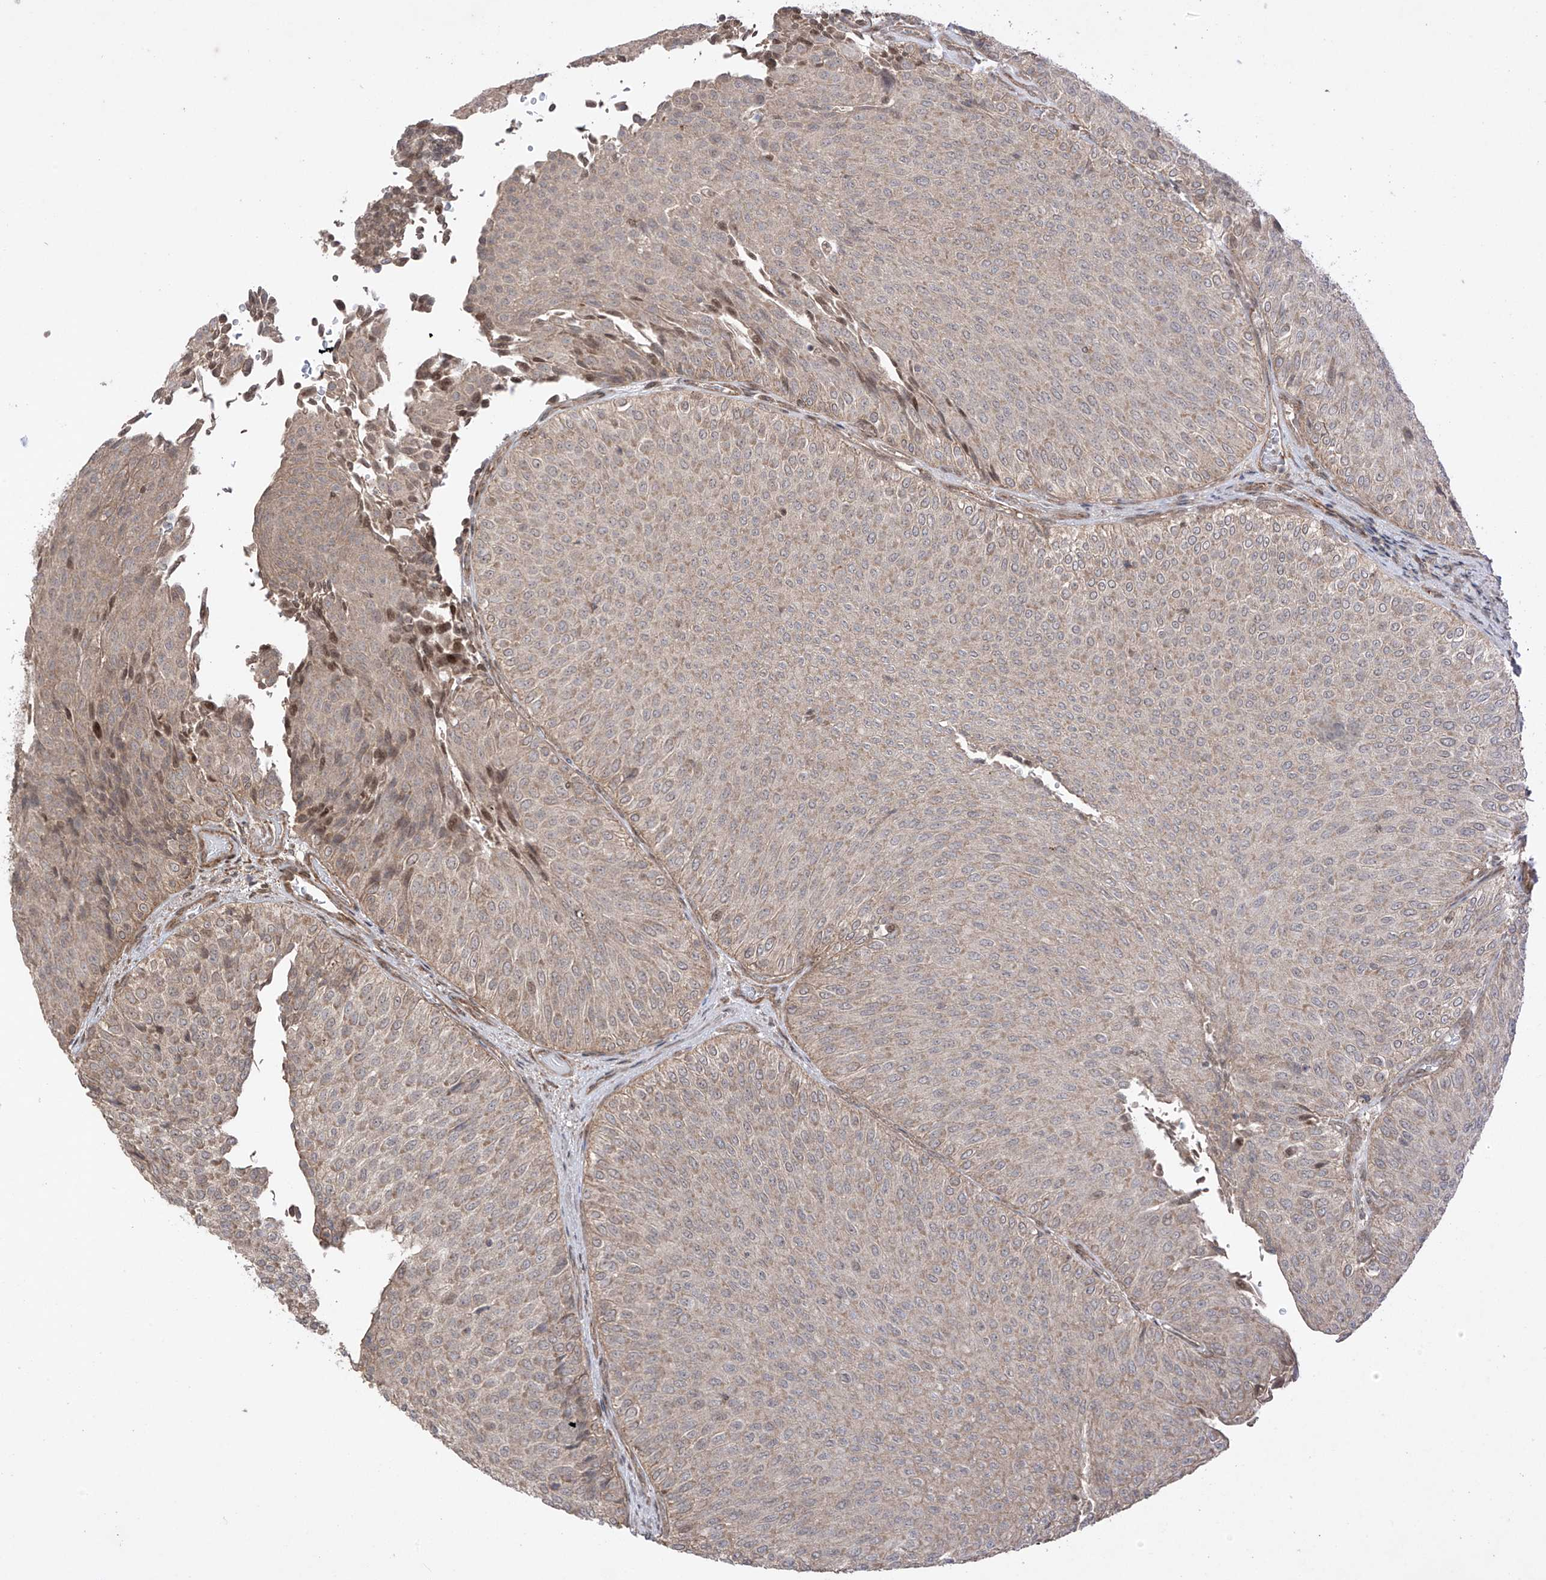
{"staining": {"intensity": "weak", "quantity": "25%-75%", "location": "cytoplasmic/membranous"}, "tissue": "urothelial cancer", "cell_type": "Tumor cells", "image_type": "cancer", "snomed": [{"axis": "morphology", "description": "Urothelial carcinoma, Low grade"}, {"axis": "topography", "description": "Urinary bladder"}], "caption": "Urothelial carcinoma (low-grade) stained with immunohistochemistry displays weak cytoplasmic/membranous staining in about 25%-75% of tumor cells. (DAB IHC, brown staining for protein, blue staining for nuclei).", "gene": "ABCD1", "patient": {"sex": "male", "age": 78}}